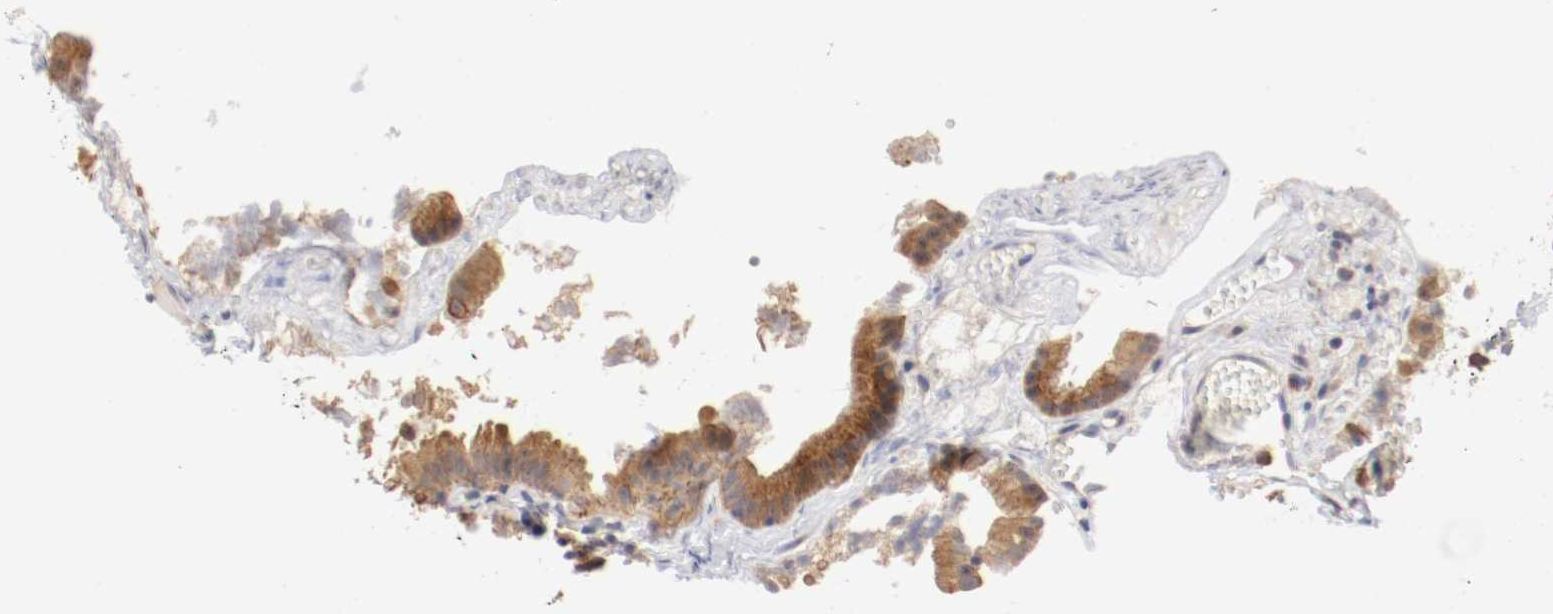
{"staining": {"intensity": "moderate", "quantity": ">75%", "location": "cytoplasmic/membranous"}, "tissue": "gallbladder", "cell_type": "Glandular cells", "image_type": "normal", "snomed": [{"axis": "morphology", "description": "Normal tissue, NOS"}, {"axis": "topography", "description": "Gallbladder"}], "caption": "A high-resolution photomicrograph shows immunohistochemistry staining of normal gallbladder, which displays moderate cytoplasmic/membranous expression in approximately >75% of glandular cells.", "gene": "FKBP3", "patient": {"sex": "female", "age": 24}}